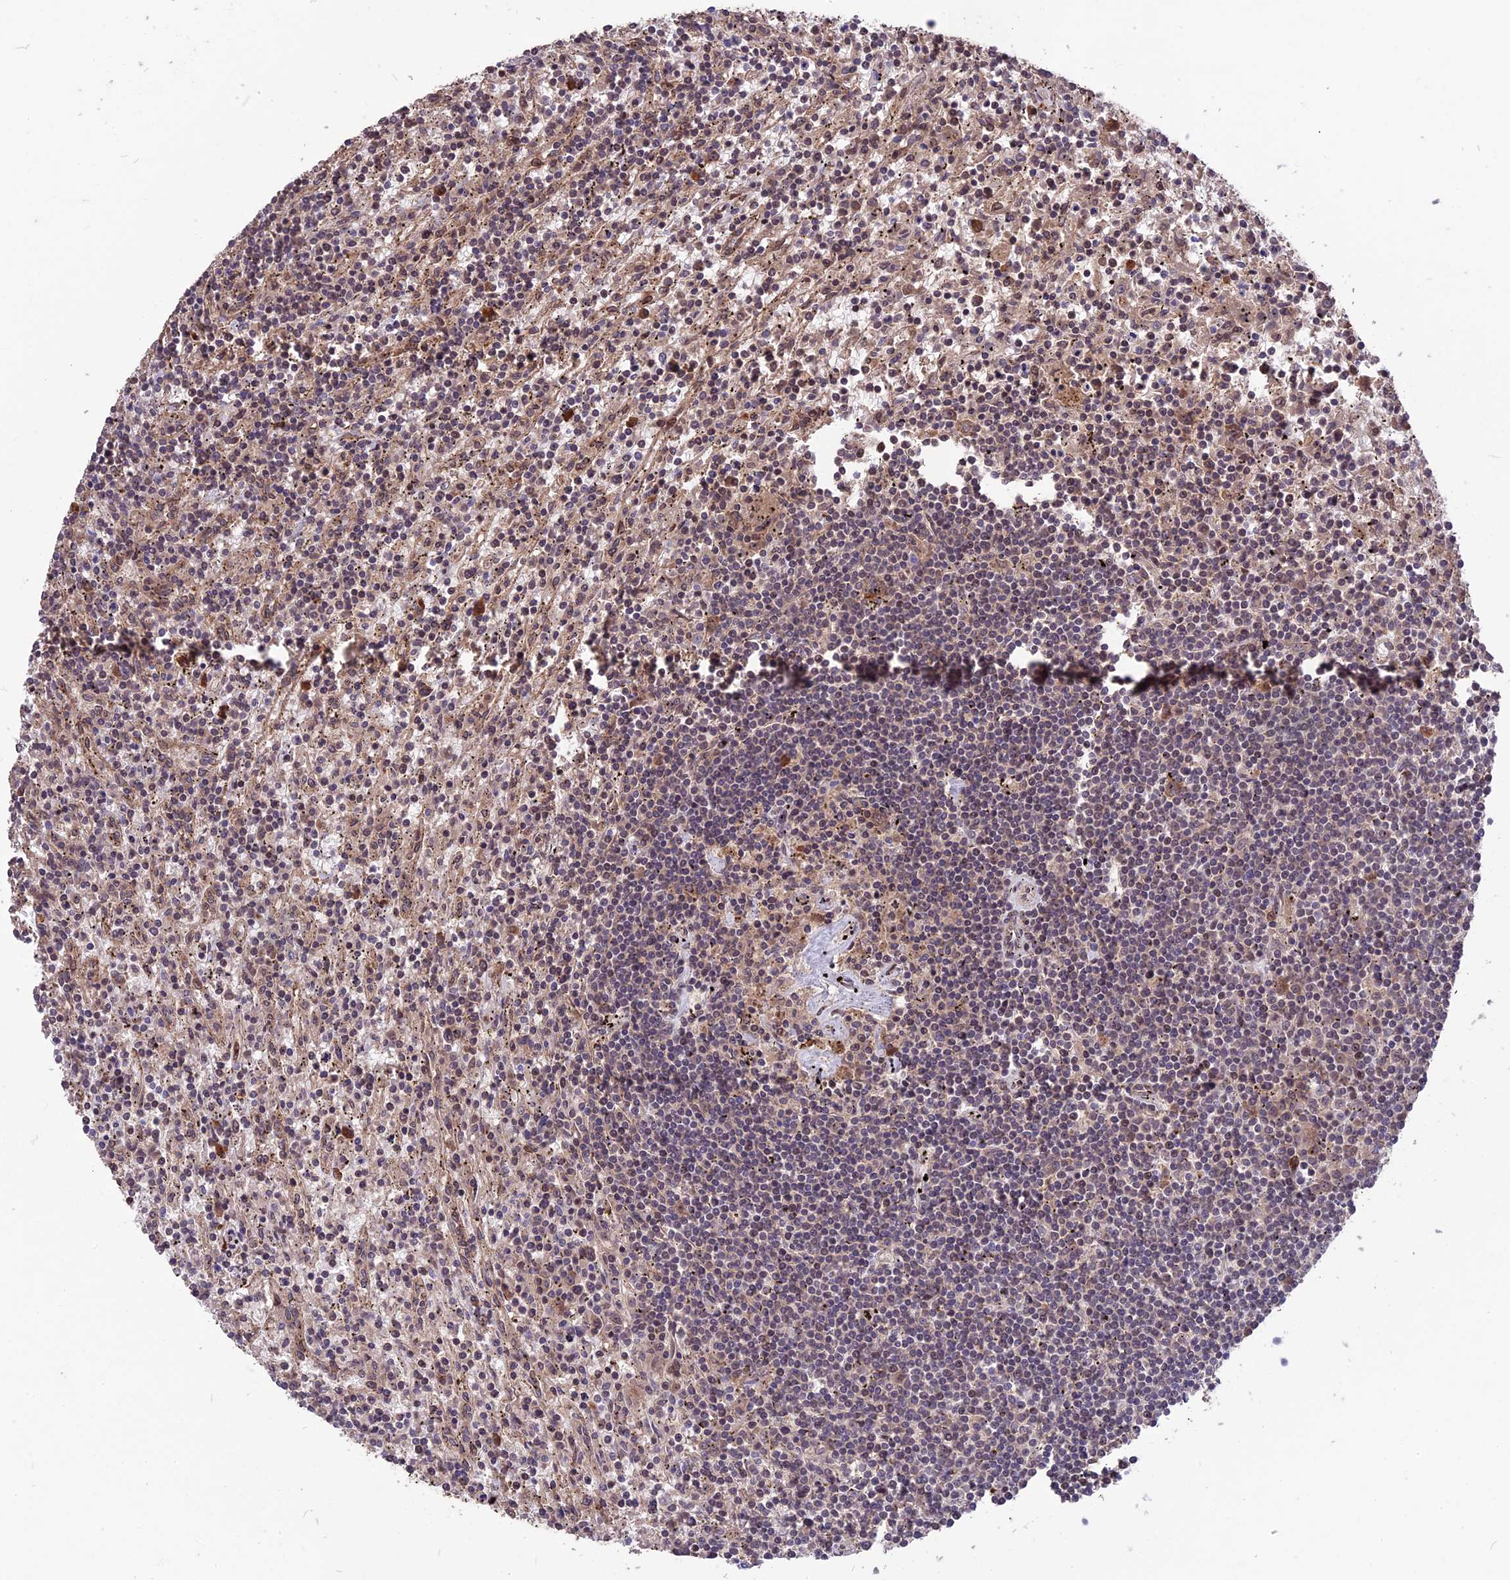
{"staining": {"intensity": "negative", "quantity": "none", "location": "none"}, "tissue": "lymphoma", "cell_type": "Tumor cells", "image_type": "cancer", "snomed": [{"axis": "morphology", "description": "Malignant lymphoma, non-Hodgkin's type, Low grade"}, {"axis": "topography", "description": "Spleen"}], "caption": "An IHC photomicrograph of lymphoma is shown. There is no staining in tumor cells of lymphoma.", "gene": "ZNF598", "patient": {"sex": "male", "age": 76}}